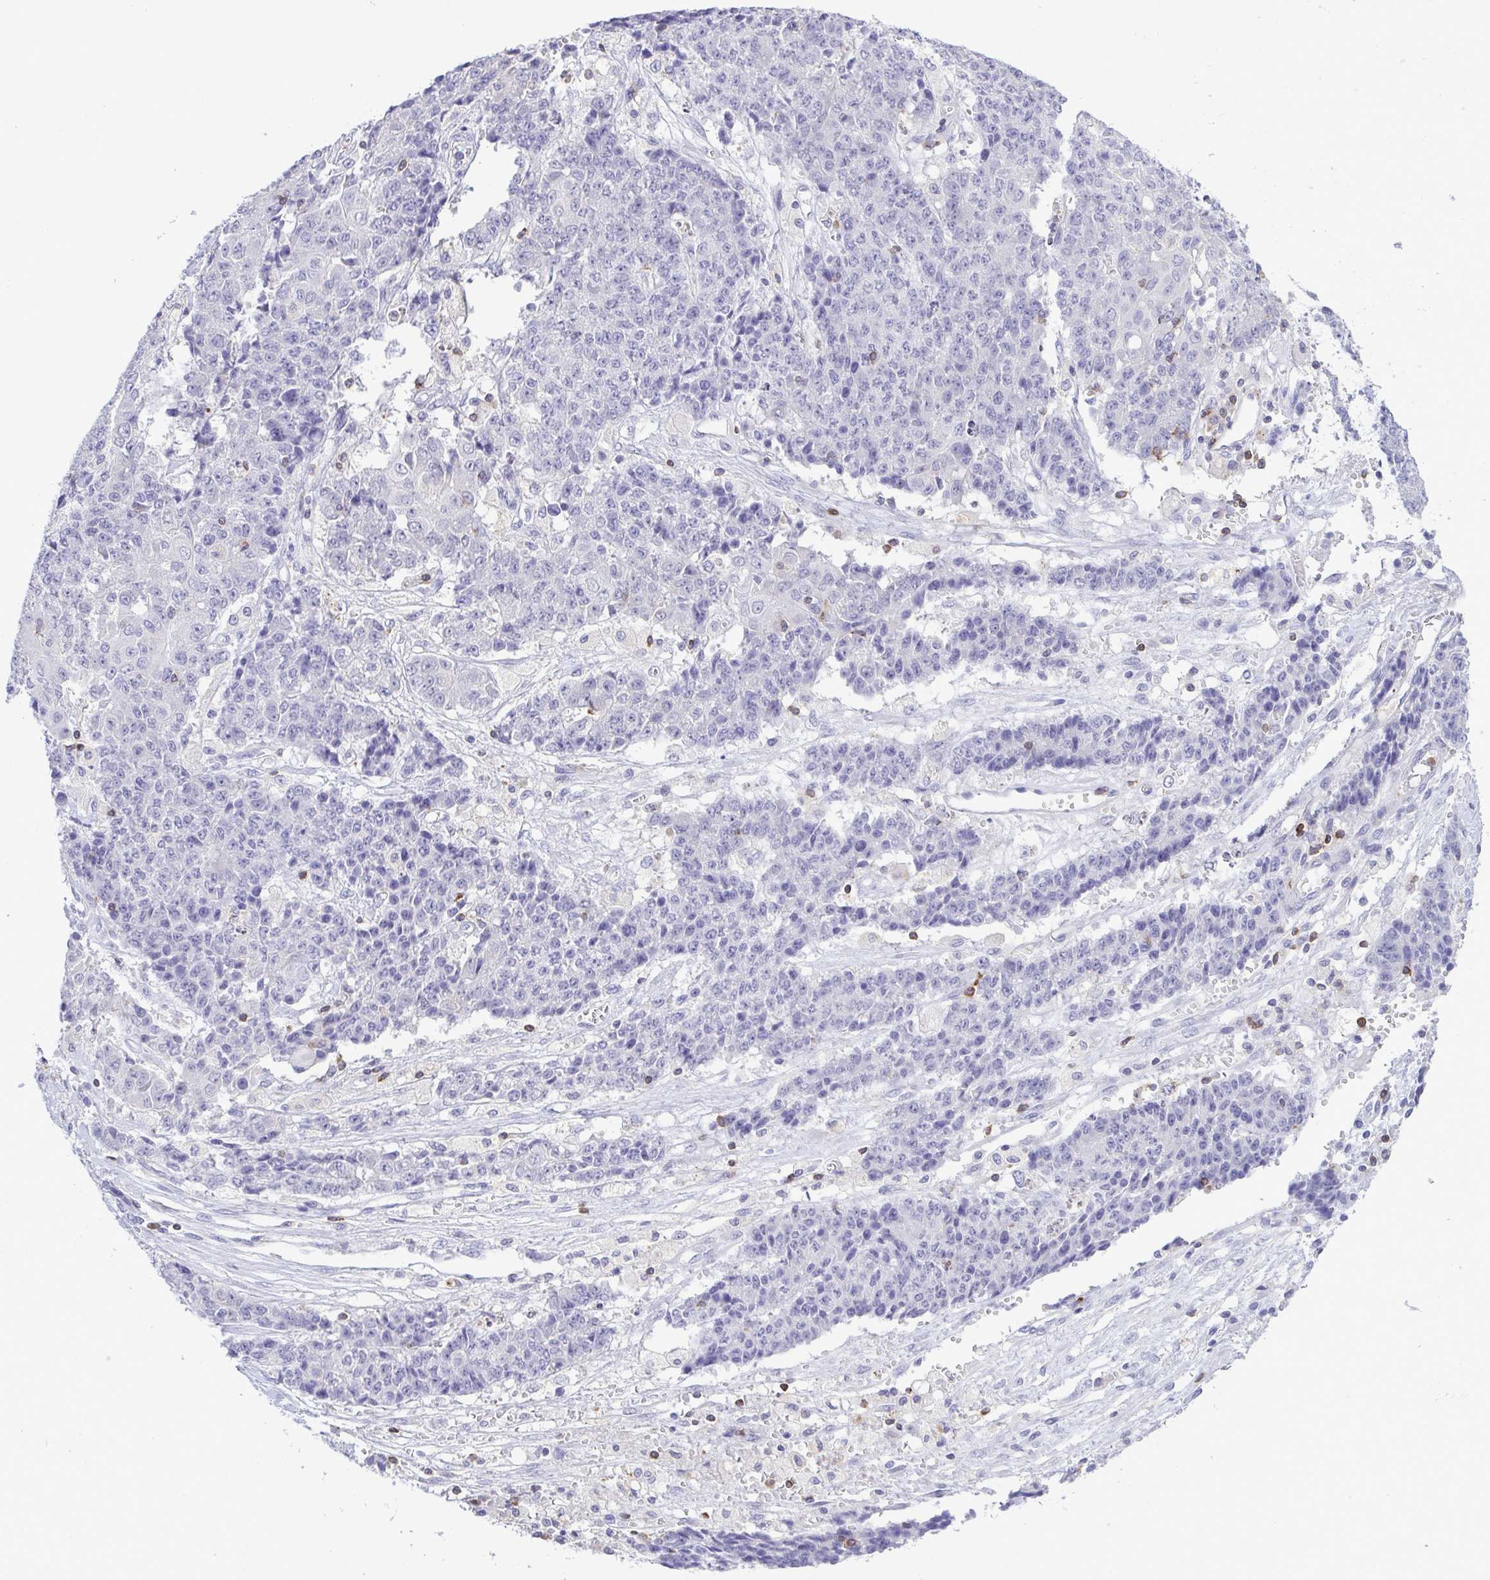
{"staining": {"intensity": "negative", "quantity": "none", "location": "none"}, "tissue": "ovarian cancer", "cell_type": "Tumor cells", "image_type": "cancer", "snomed": [{"axis": "morphology", "description": "Carcinoma, endometroid"}, {"axis": "topography", "description": "Ovary"}], "caption": "IHC micrograph of neoplastic tissue: endometroid carcinoma (ovarian) stained with DAB demonstrates no significant protein positivity in tumor cells. (Stains: DAB (3,3'-diaminobenzidine) immunohistochemistry (IHC) with hematoxylin counter stain, Microscopy: brightfield microscopy at high magnification).", "gene": "PGLYRP1", "patient": {"sex": "female", "age": 42}}